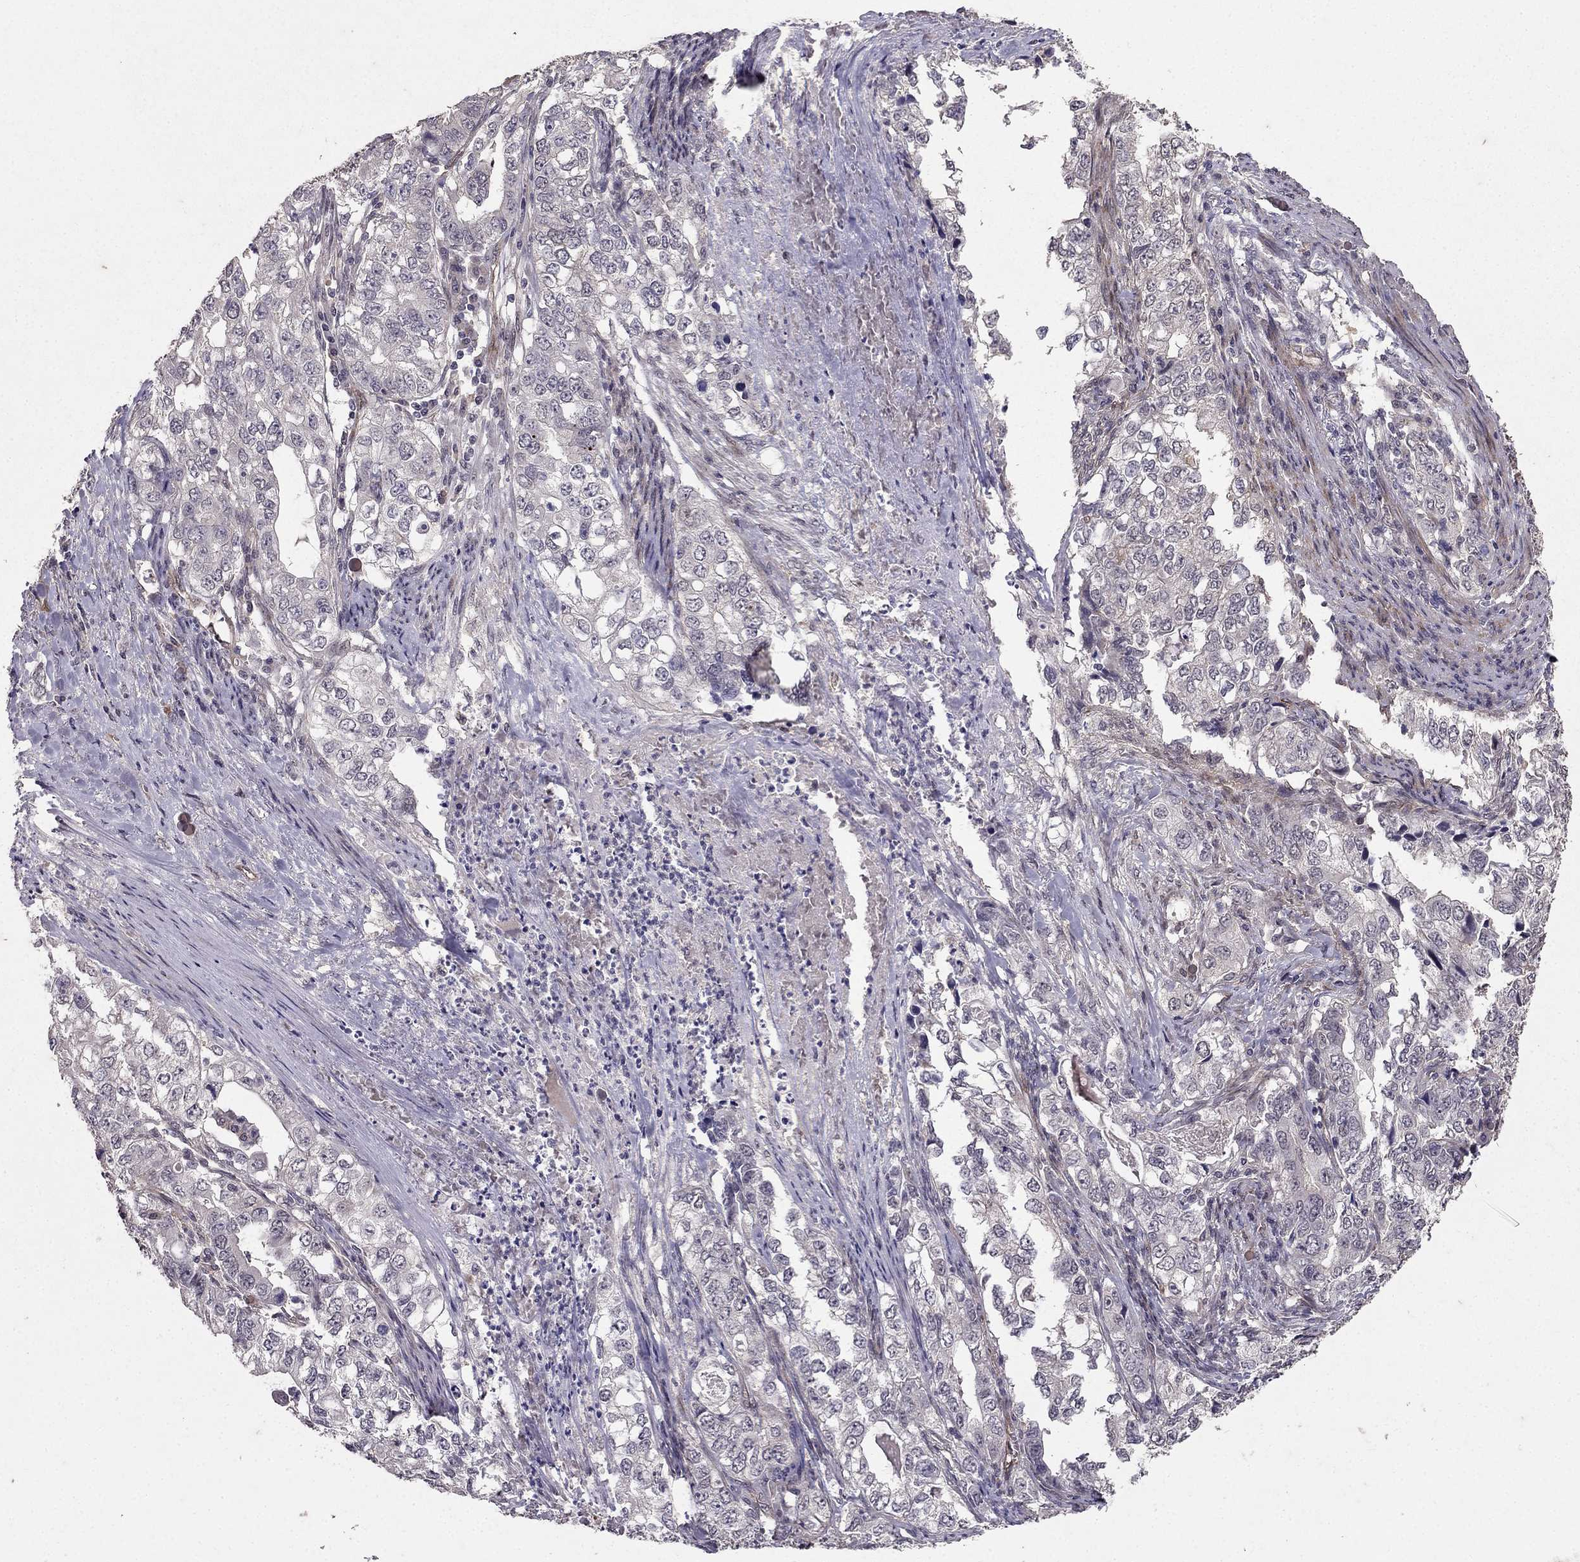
{"staining": {"intensity": "negative", "quantity": "none", "location": "none"}, "tissue": "stomach cancer", "cell_type": "Tumor cells", "image_type": "cancer", "snomed": [{"axis": "morphology", "description": "Adenocarcinoma, NOS"}, {"axis": "topography", "description": "Stomach, lower"}], "caption": "Immunohistochemistry (IHC) of stomach cancer (adenocarcinoma) reveals no positivity in tumor cells.", "gene": "RASIP1", "patient": {"sex": "female", "age": 72}}